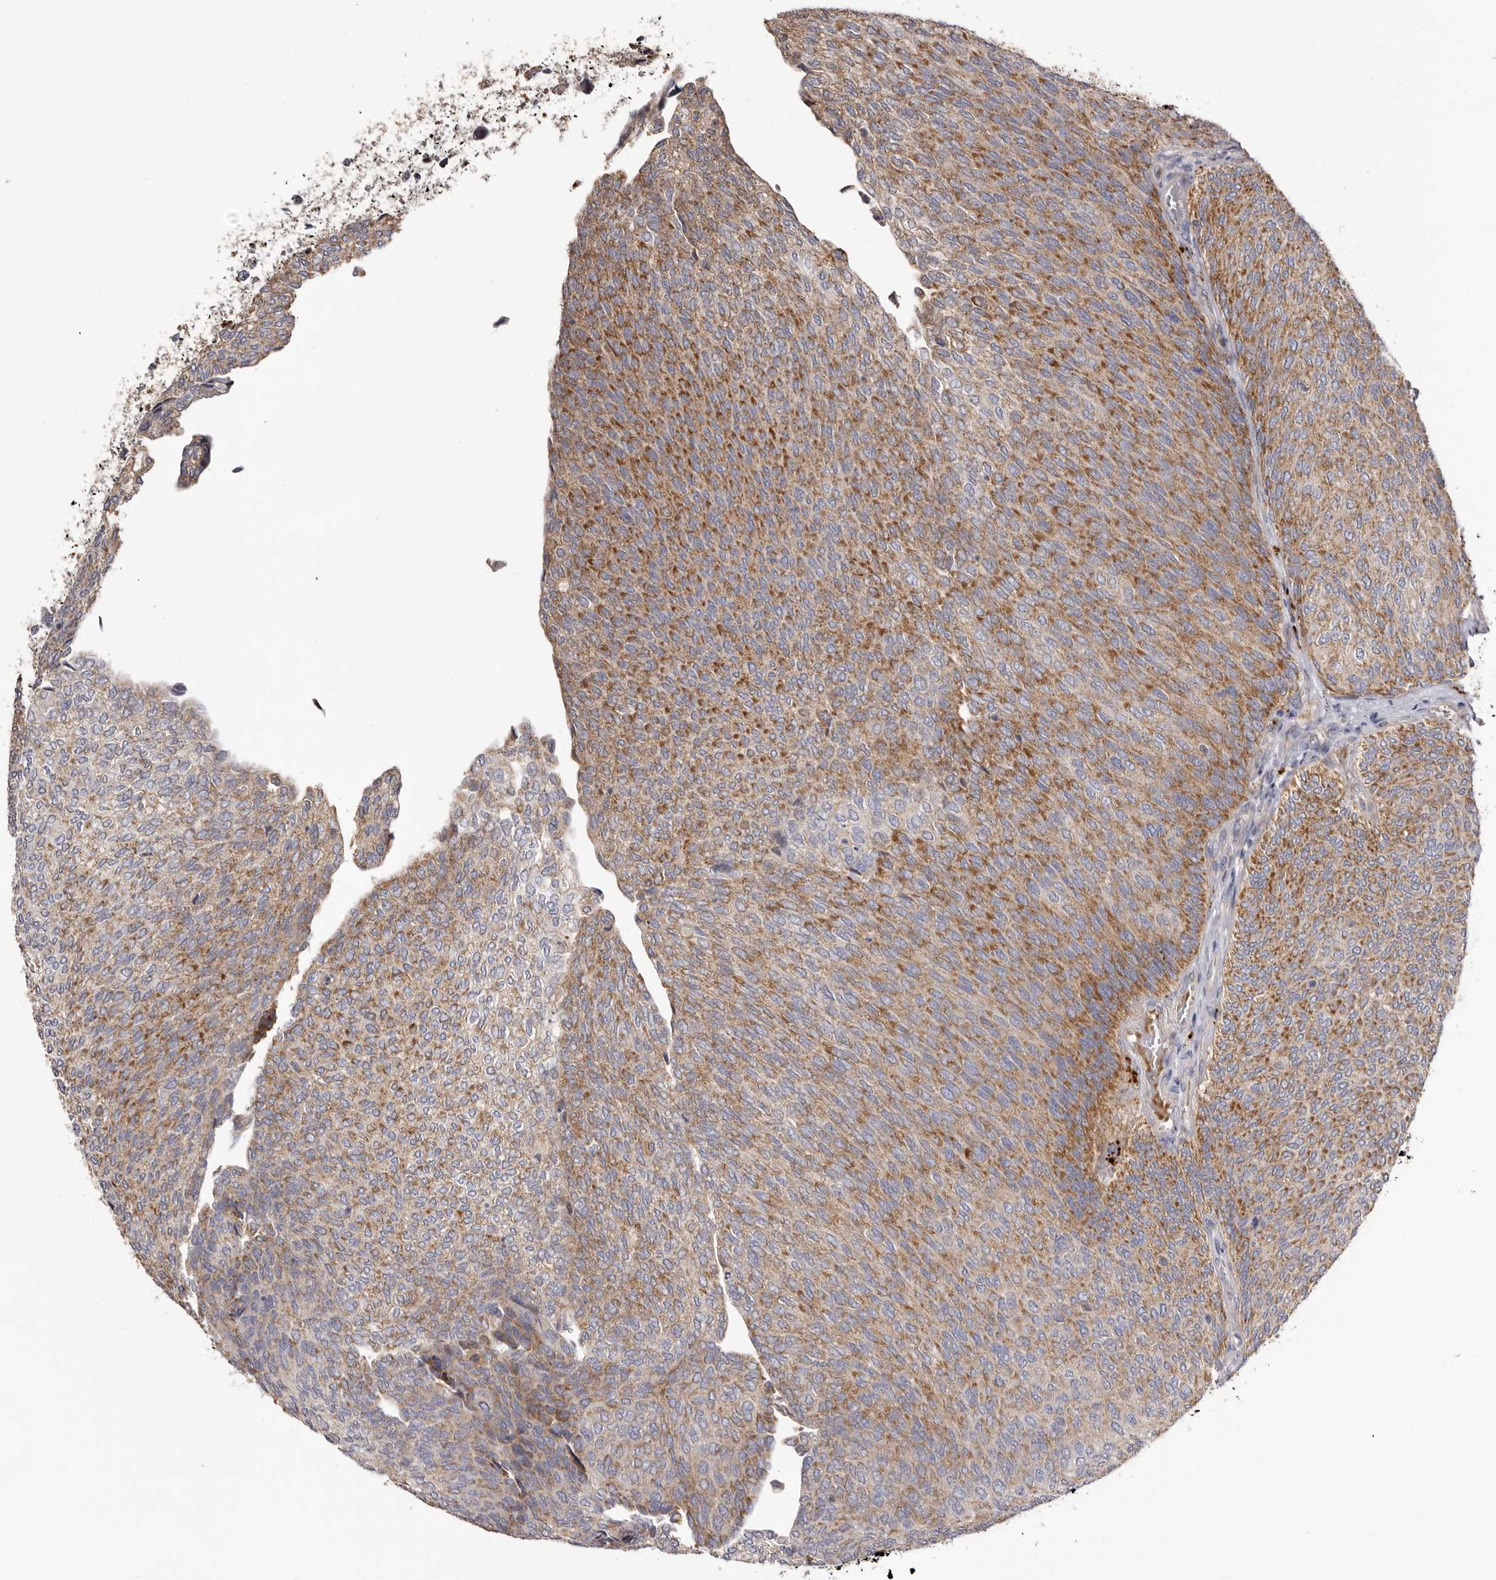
{"staining": {"intensity": "moderate", "quantity": ">75%", "location": "cytoplasmic/membranous"}, "tissue": "urothelial cancer", "cell_type": "Tumor cells", "image_type": "cancer", "snomed": [{"axis": "morphology", "description": "Urothelial carcinoma, Low grade"}, {"axis": "topography", "description": "Urinary bladder"}], "caption": "High-power microscopy captured an IHC micrograph of urothelial carcinoma (low-grade), revealing moderate cytoplasmic/membranous staining in about >75% of tumor cells. (DAB IHC, brown staining for protein, blue staining for nuclei).", "gene": "MECR", "patient": {"sex": "female", "age": 79}}